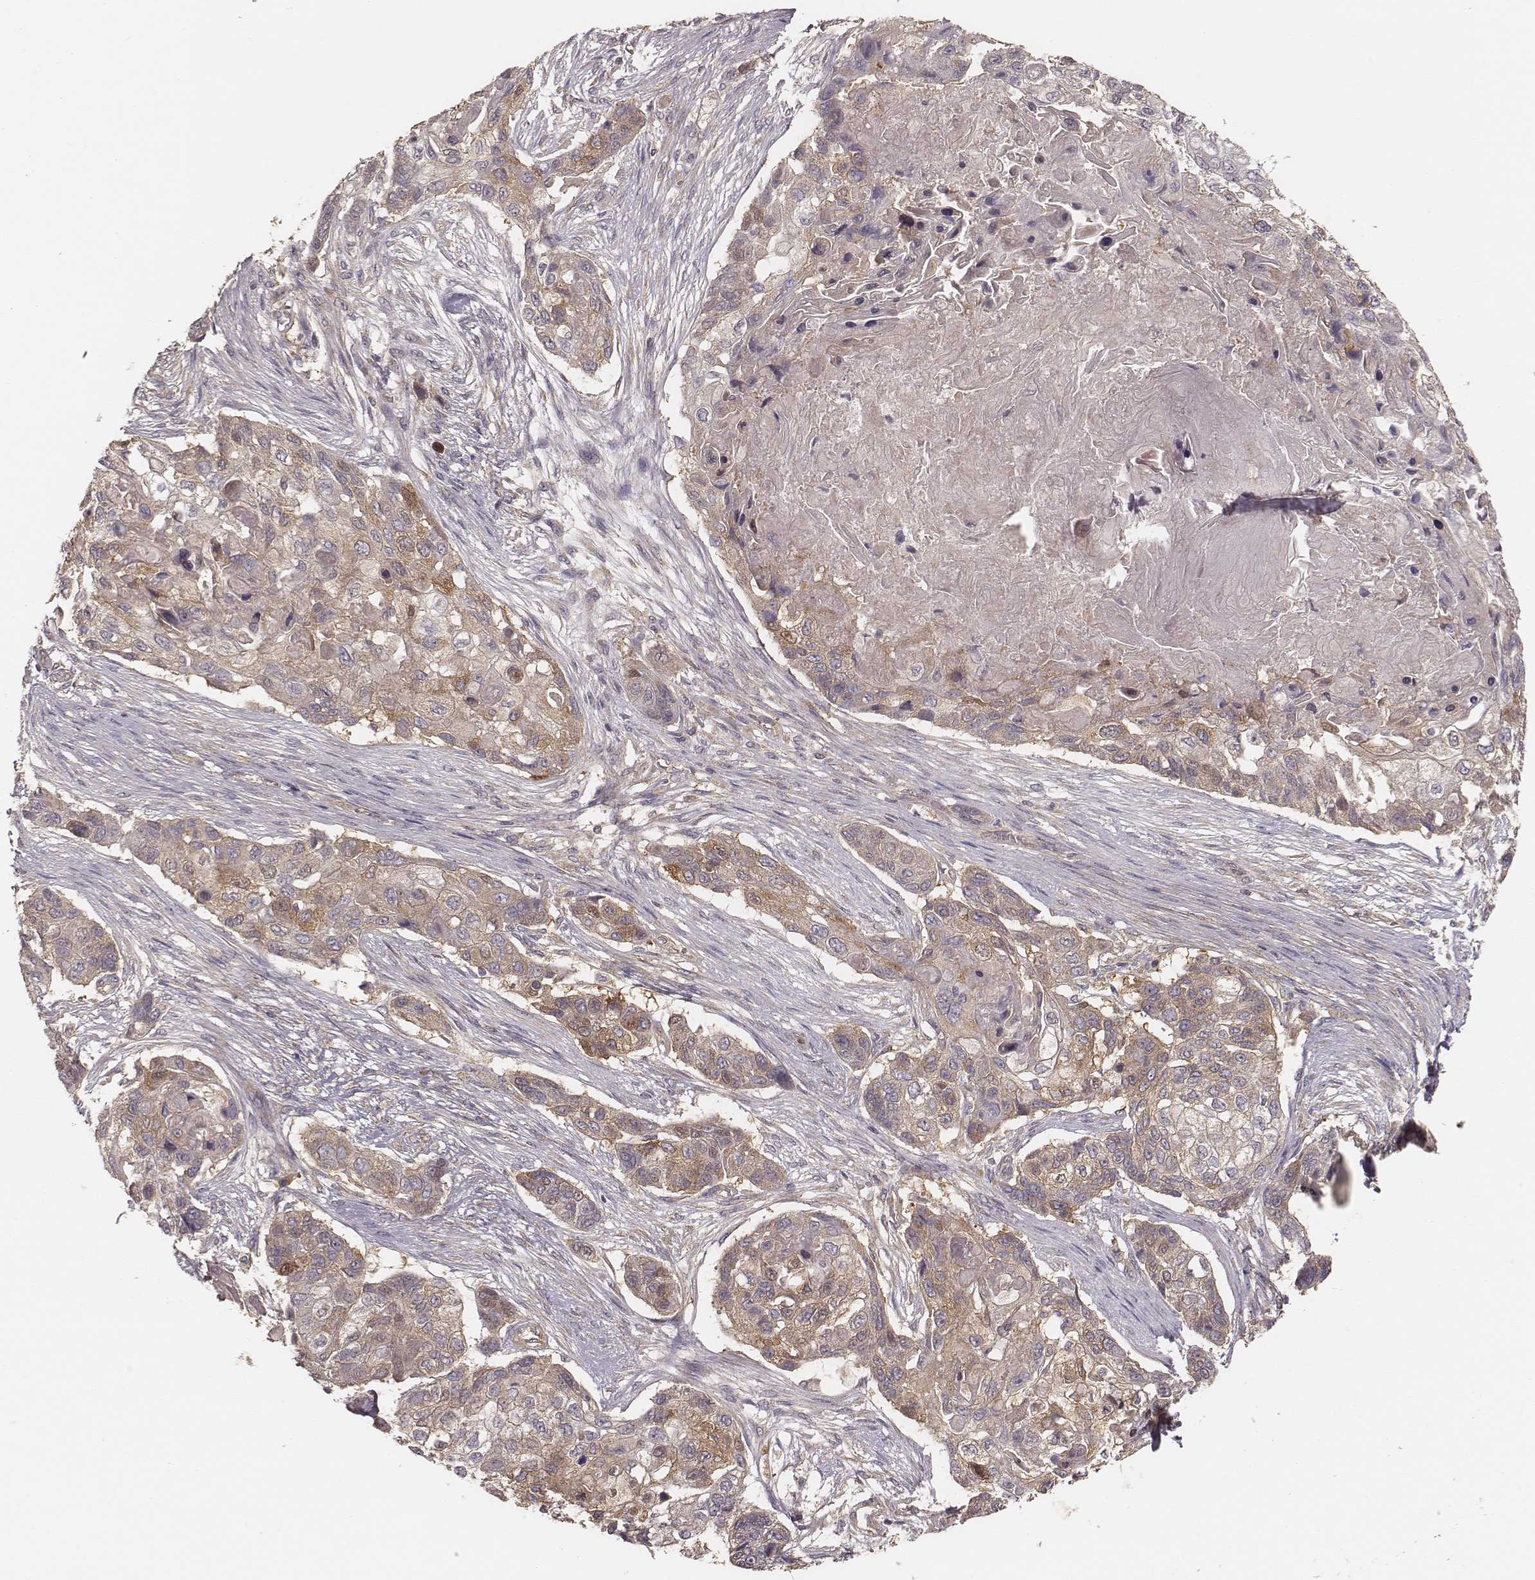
{"staining": {"intensity": "weak", "quantity": "25%-75%", "location": "cytoplasmic/membranous"}, "tissue": "lung cancer", "cell_type": "Tumor cells", "image_type": "cancer", "snomed": [{"axis": "morphology", "description": "Squamous cell carcinoma, NOS"}, {"axis": "topography", "description": "Lung"}], "caption": "Approximately 25%-75% of tumor cells in lung cancer show weak cytoplasmic/membranous protein expression as visualized by brown immunohistochemical staining.", "gene": "CARS1", "patient": {"sex": "male", "age": 69}}